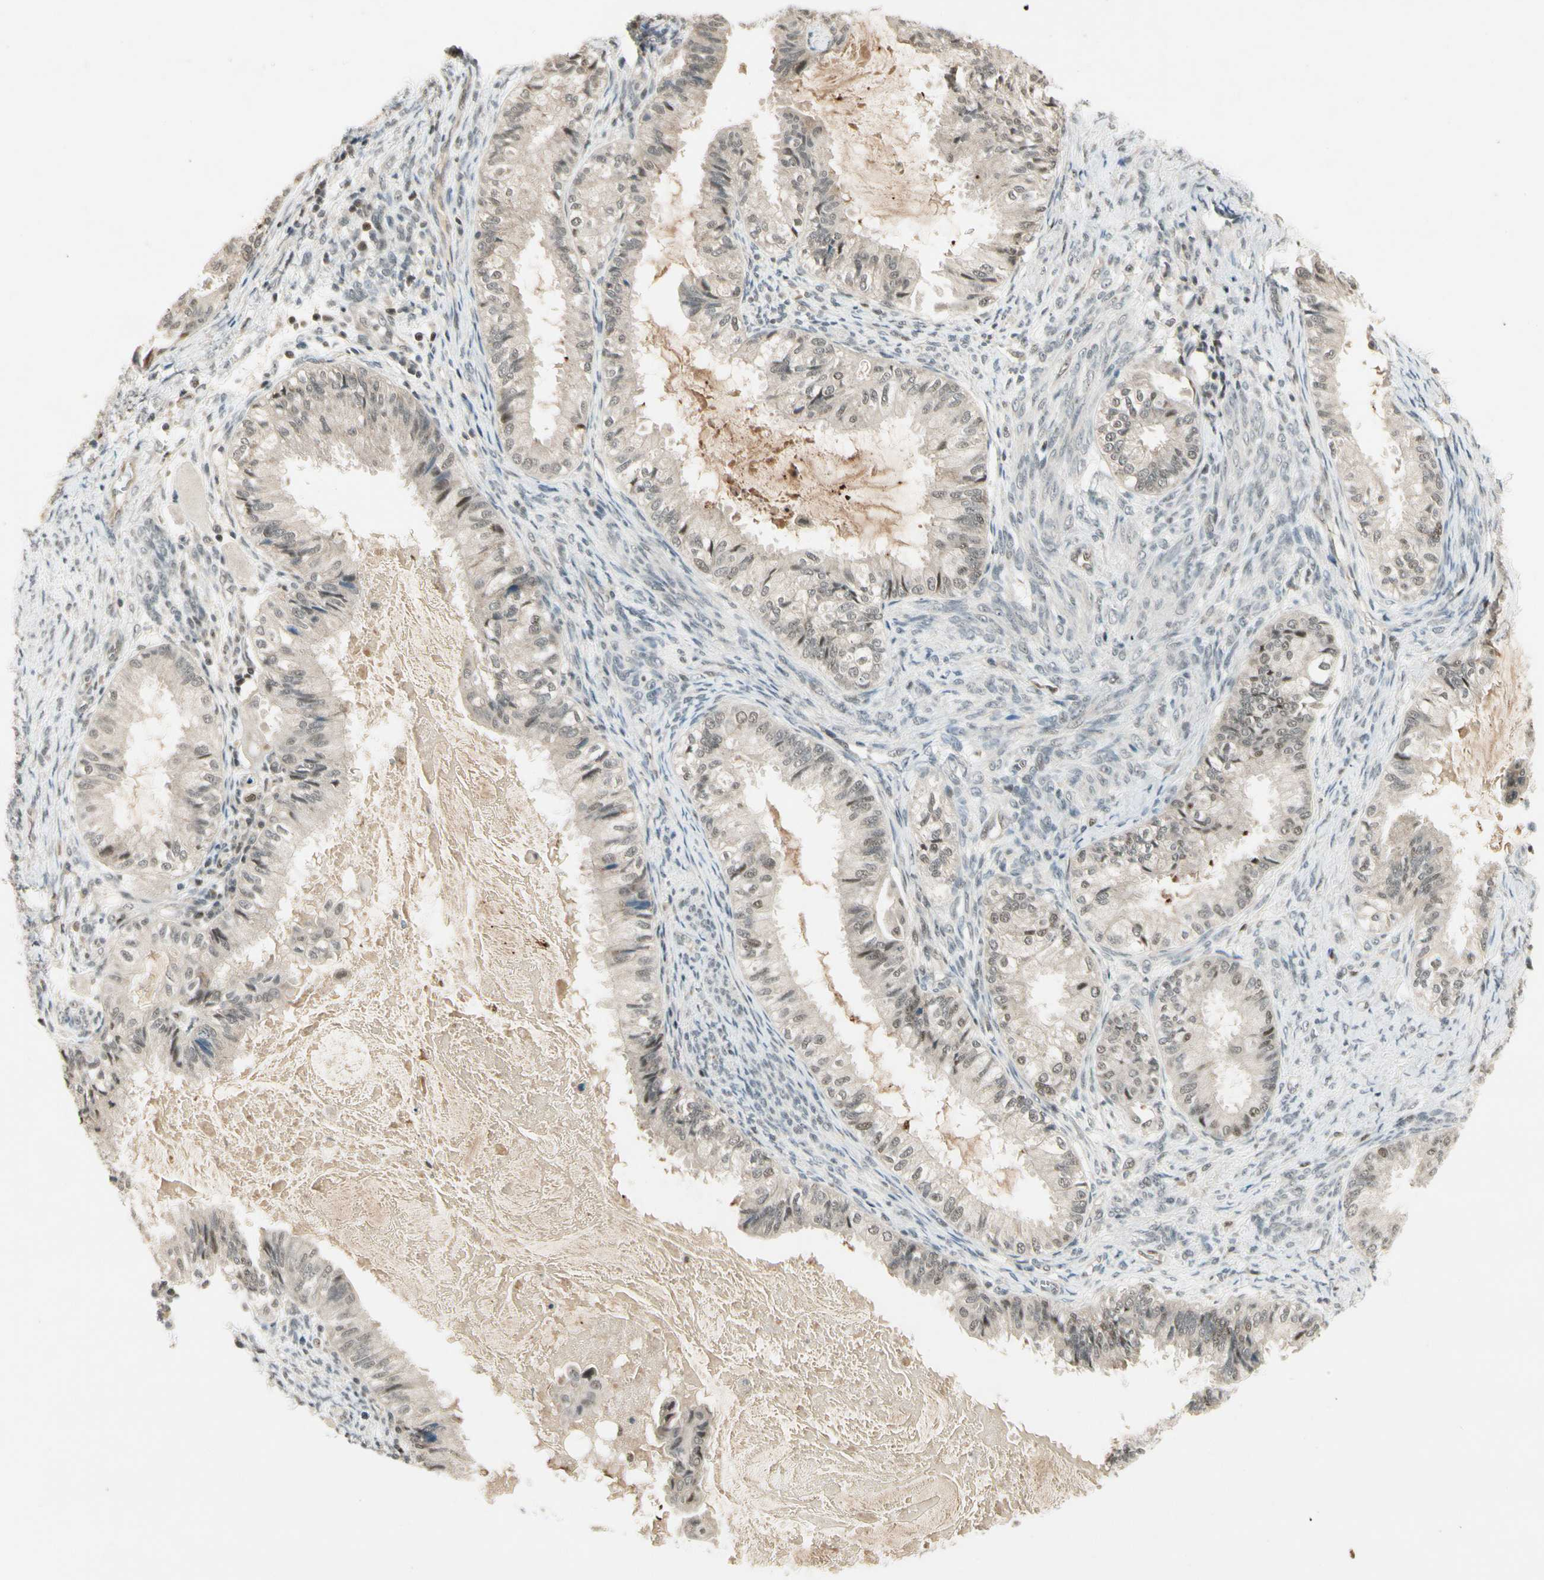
{"staining": {"intensity": "negative", "quantity": "none", "location": "none"}, "tissue": "cervical cancer", "cell_type": "Tumor cells", "image_type": "cancer", "snomed": [{"axis": "morphology", "description": "Normal tissue, NOS"}, {"axis": "morphology", "description": "Adenocarcinoma, NOS"}, {"axis": "topography", "description": "Cervix"}, {"axis": "topography", "description": "Endometrium"}], "caption": "Immunohistochemical staining of cervical cancer reveals no significant expression in tumor cells. (DAB IHC with hematoxylin counter stain).", "gene": "CDK11A", "patient": {"sex": "female", "age": 86}}